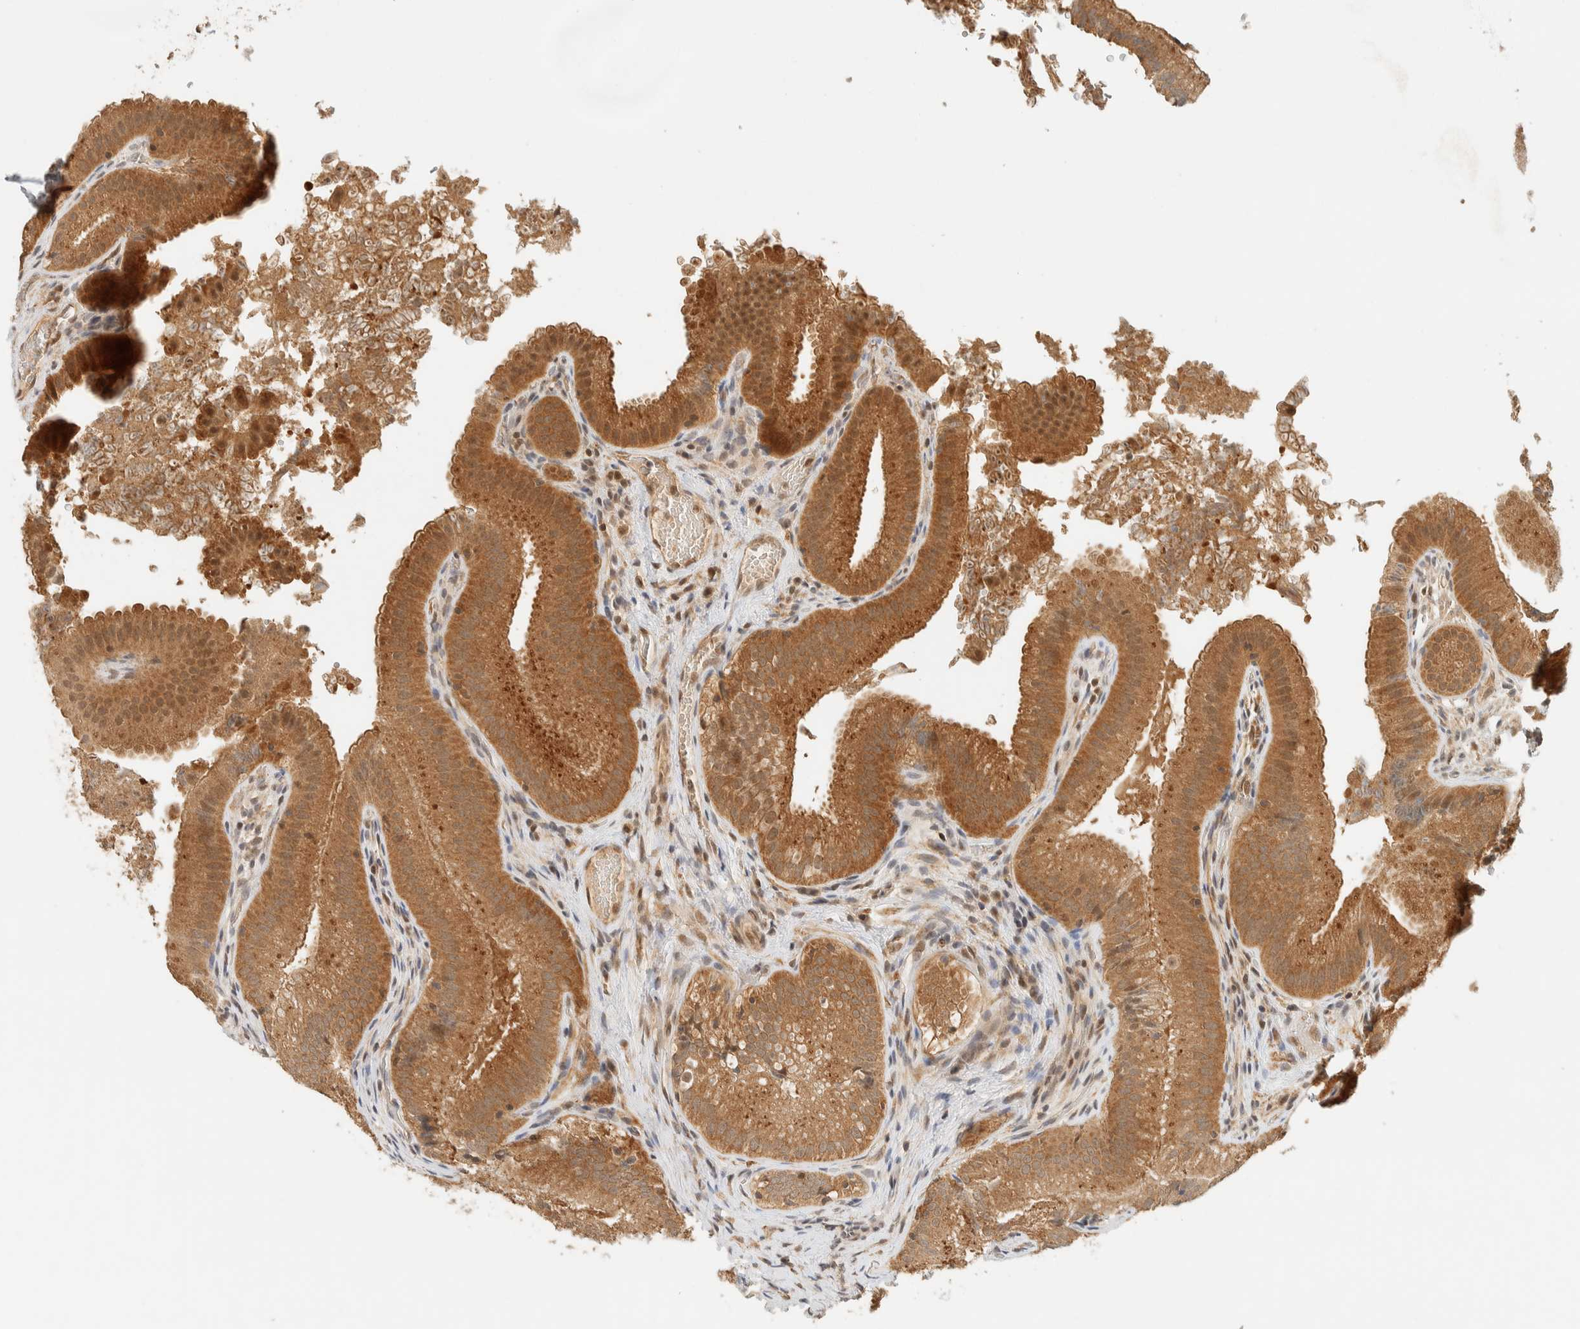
{"staining": {"intensity": "moderate", "quantity": ">75%", "location": "cytoplasmic/membranous"}, "tissue": "gallbladder", "cell_type": "Glandular cells", "image_type": "normal", "snomed": [{"axis": "morphology", "description": "Normal tissue, NOS"}, {"axis": "topography", "description": "Gallbladder"}], "caption": "There is medium levels of moderate cytoplasmic/membranous positivity in glandular cells of unremarkable gallbladder, as demonstrated by immunohistochemical staining (brown color).", "gene": "KIFAP3", "patient": {"sex": "female", "age": 30}}